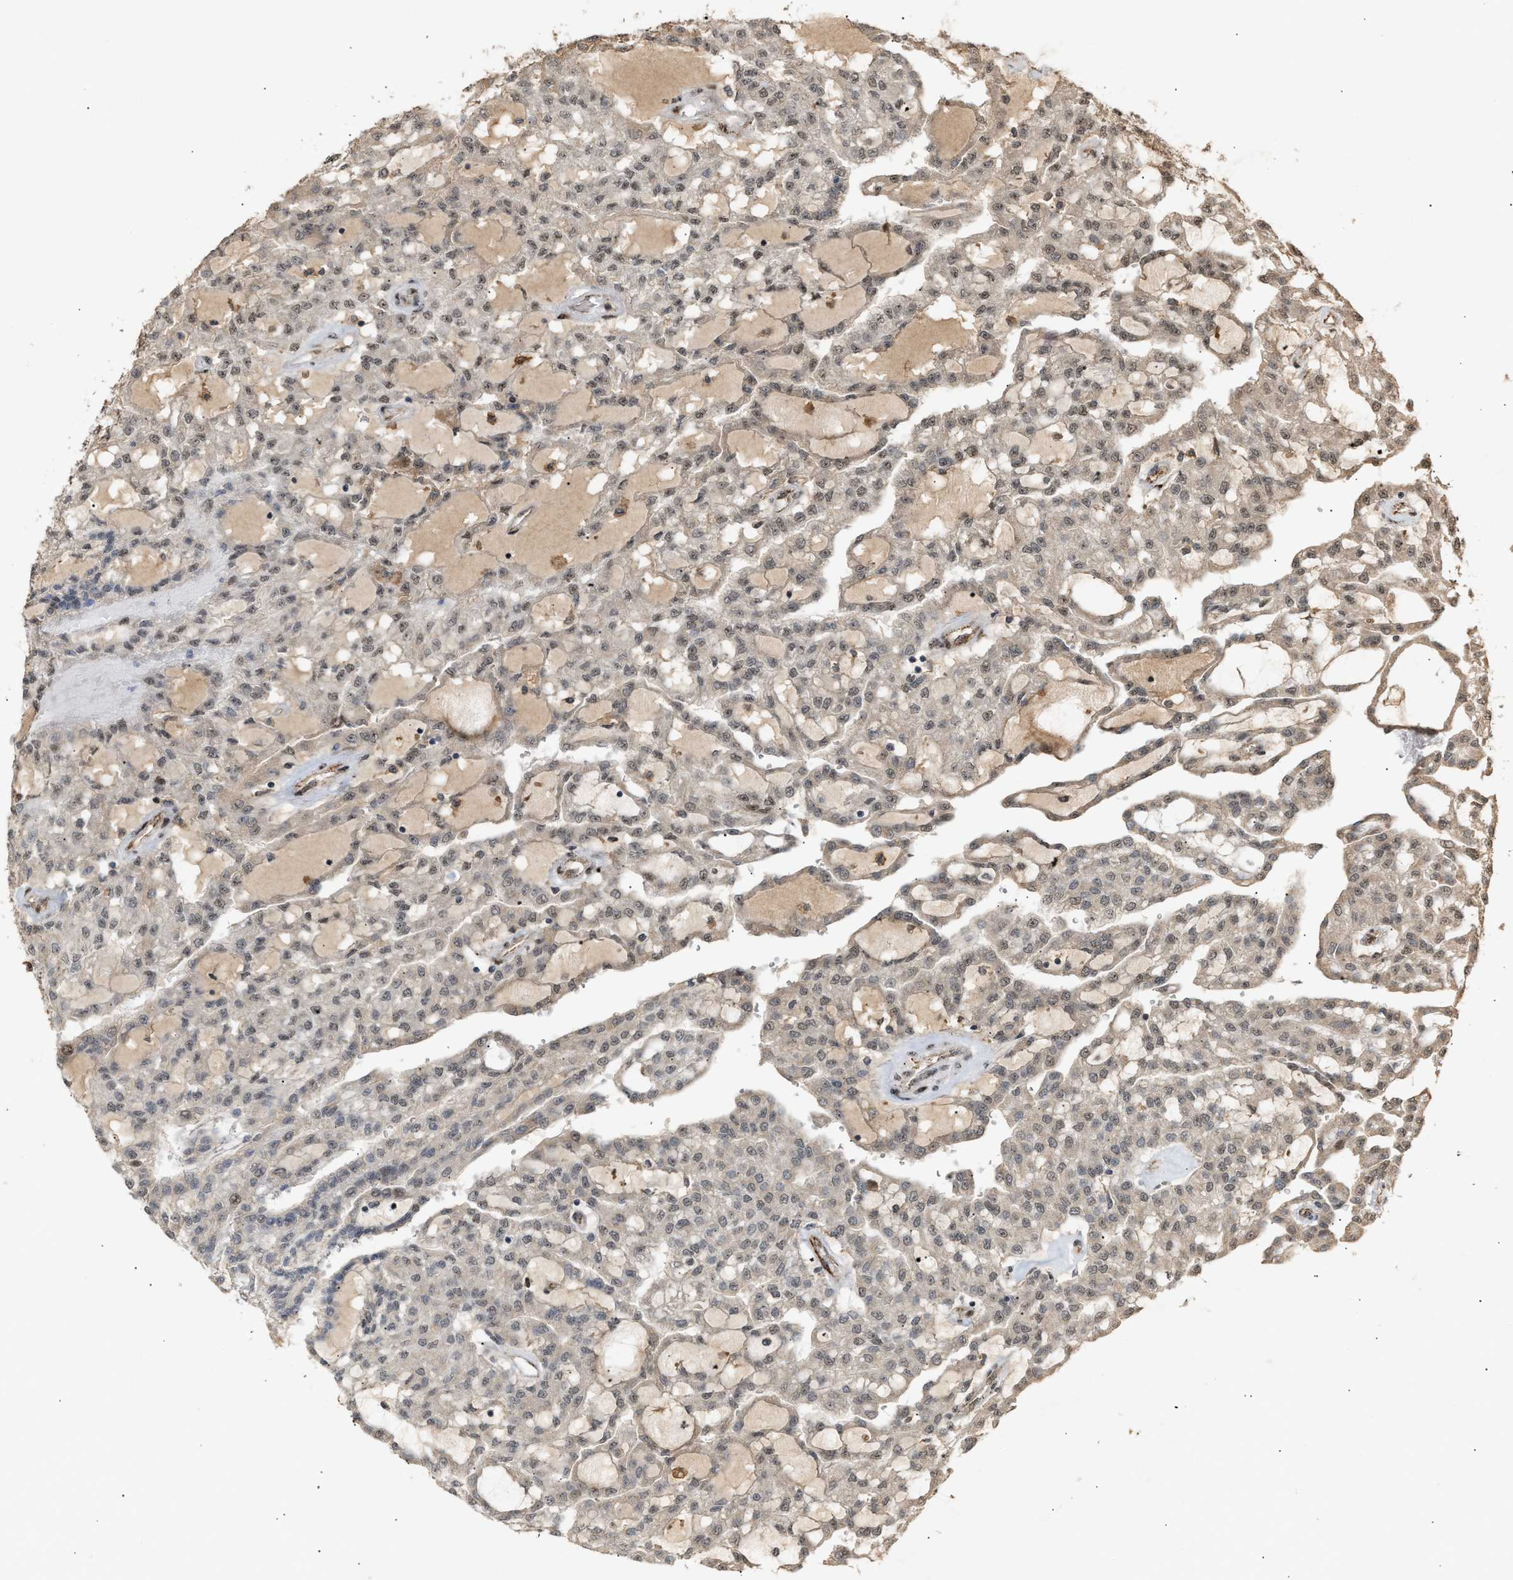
{"staining": {"intensity": "weak", "quantity": "<25%", "location": "nuclear"}, "tissue": "renal cancer", "cell_type": "Tumor cells", "image_type": "cancer", "snomed": [{"axis": "morphology", "description": "Adenocarcinoma, NOS"}, {"axis": "topography", "description": "Kidney"}], "caption": "The immunohistochemistry (IHC) micrograph has no significant staining in tumor cells of adenocarcinoma (renal) tissue.", "gene": "ZFAND5", "patient": {"sex": "male", "age": 63}}